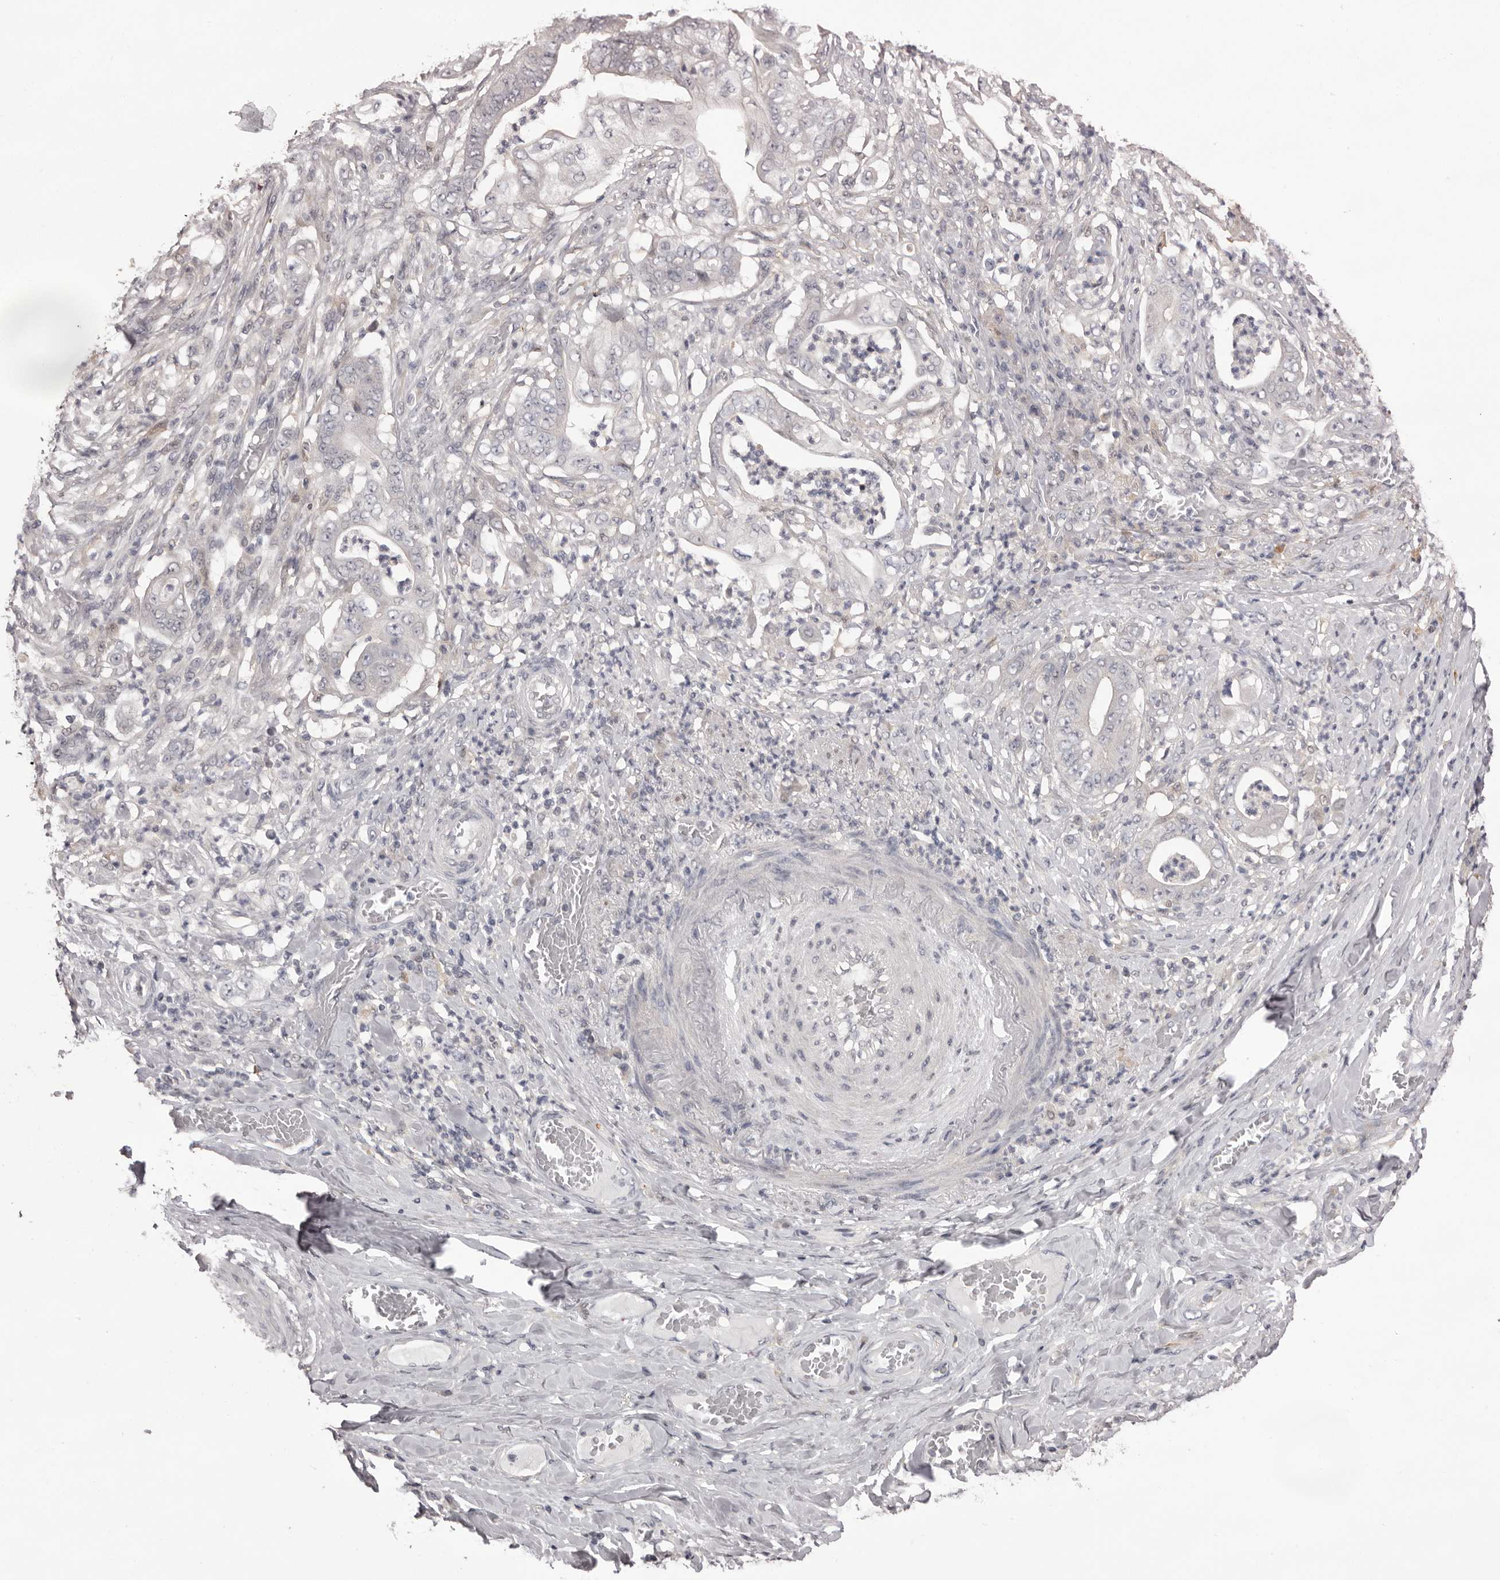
{"staining": {"intensity": "negative", "quantity": "none", "location": "none"}, "tissue": "stomach cancer", "cell_type": "Tumor cells", "image_type": "cancer", "snomed": [{"axis": "morphology", "description": "Adenocarcinoma, NOS"}, {"axis": "topography", "description": "Stomach"}], "caption": "Adenocarcinoma (stomach) stained for a protein using immunohistochemistry (IHC) reveals no positivity tumor cells.", "gene": "MDH1", "patient": {"sex": "female", "age": 73}}